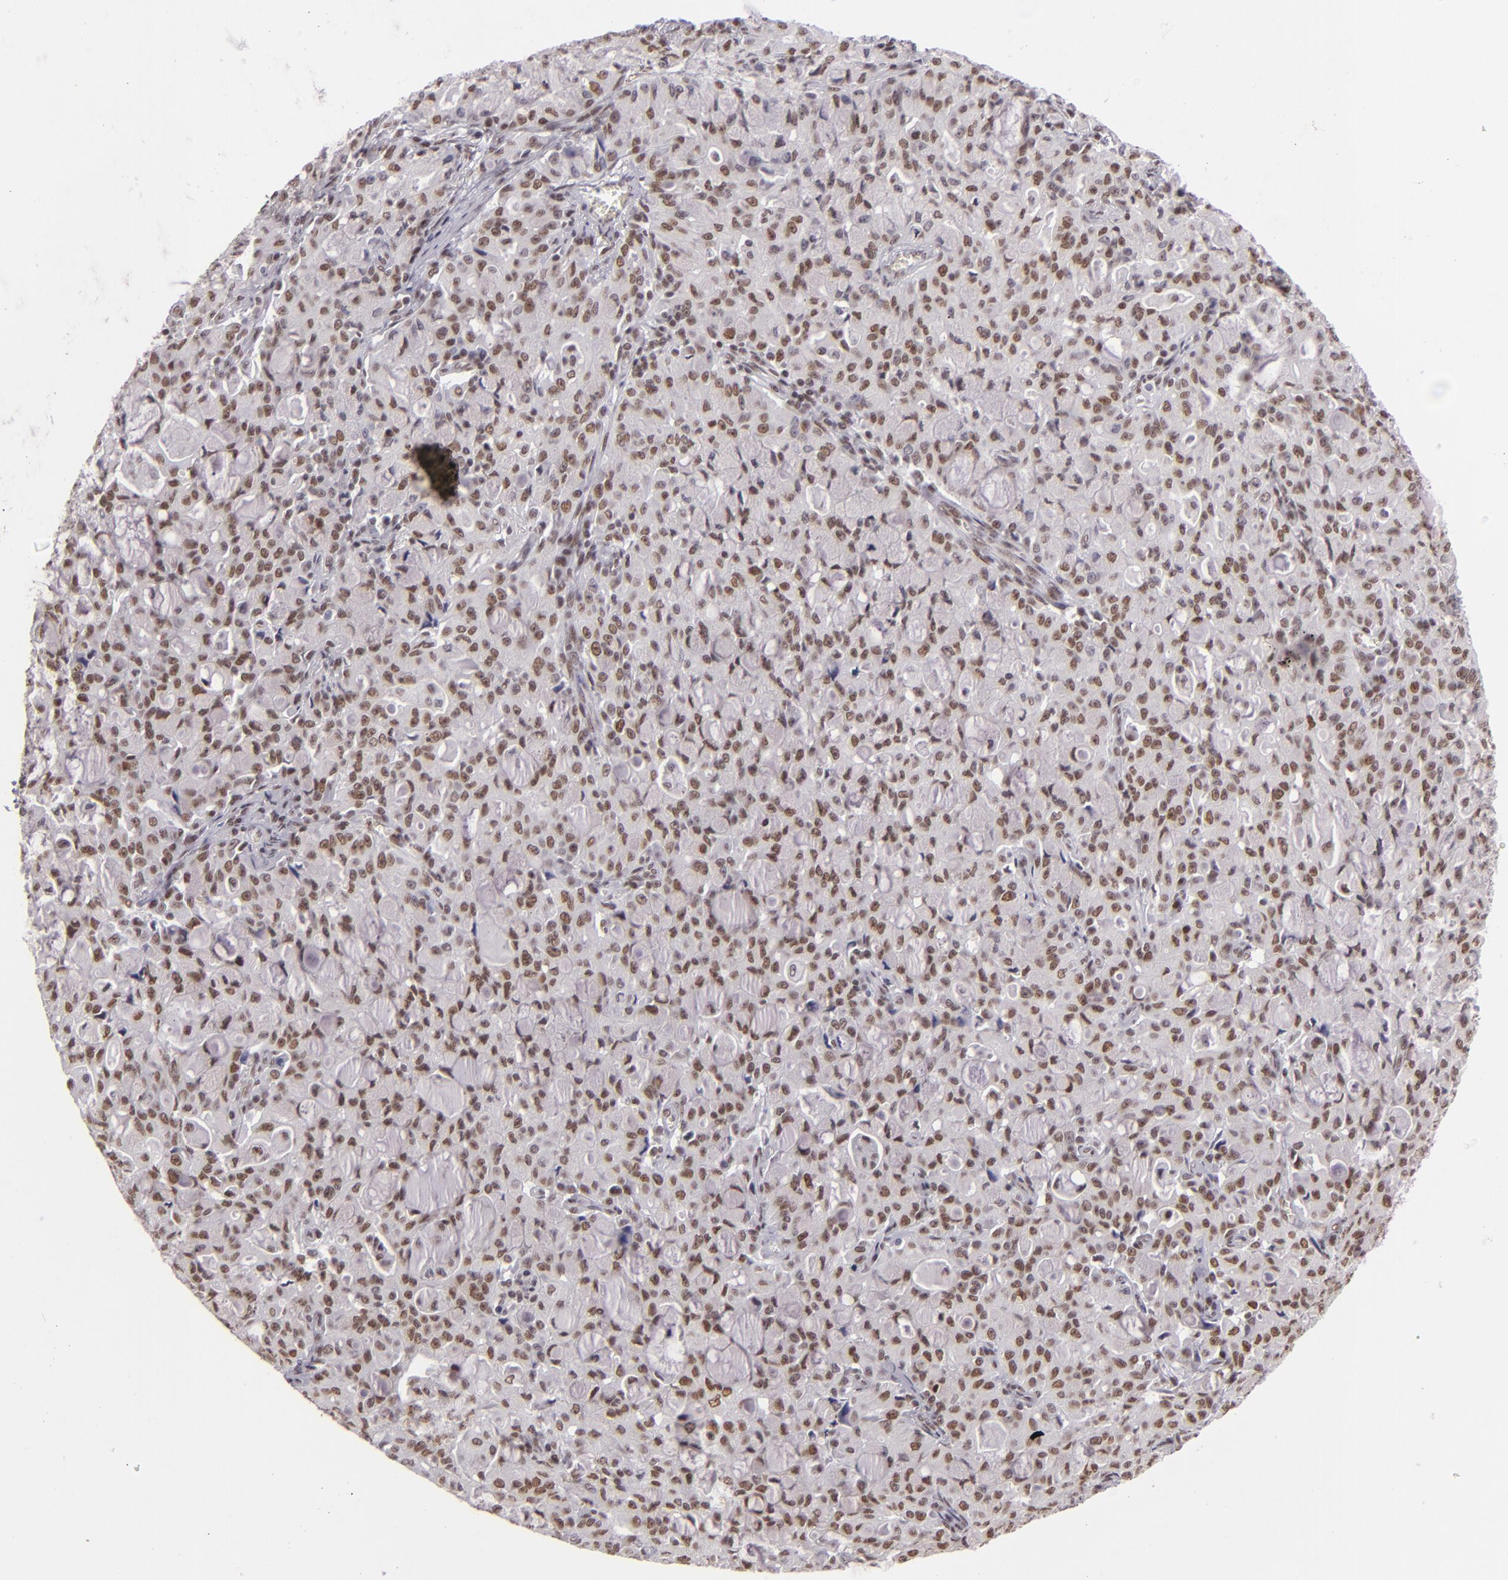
{"staining": {"intensity": "moderate", "quantity": ">75%", "location": "nuclear"}, "tissue": "lung cancer", "cell_type": "Tumor cells", "image_type": "cancer", "snomed": [{"axis": "morphology", "description": "Adenocarcinoma, NOS"}, {"axis": "topography", "description": "Lung"}], "caption": "Brown immunohistochemical staining in lung cancer exhibits moderate nuclear expression in approximately >75% of tumor cells.", "gene": "BRD8", "patient": {"sex": "female", "age": 44}}